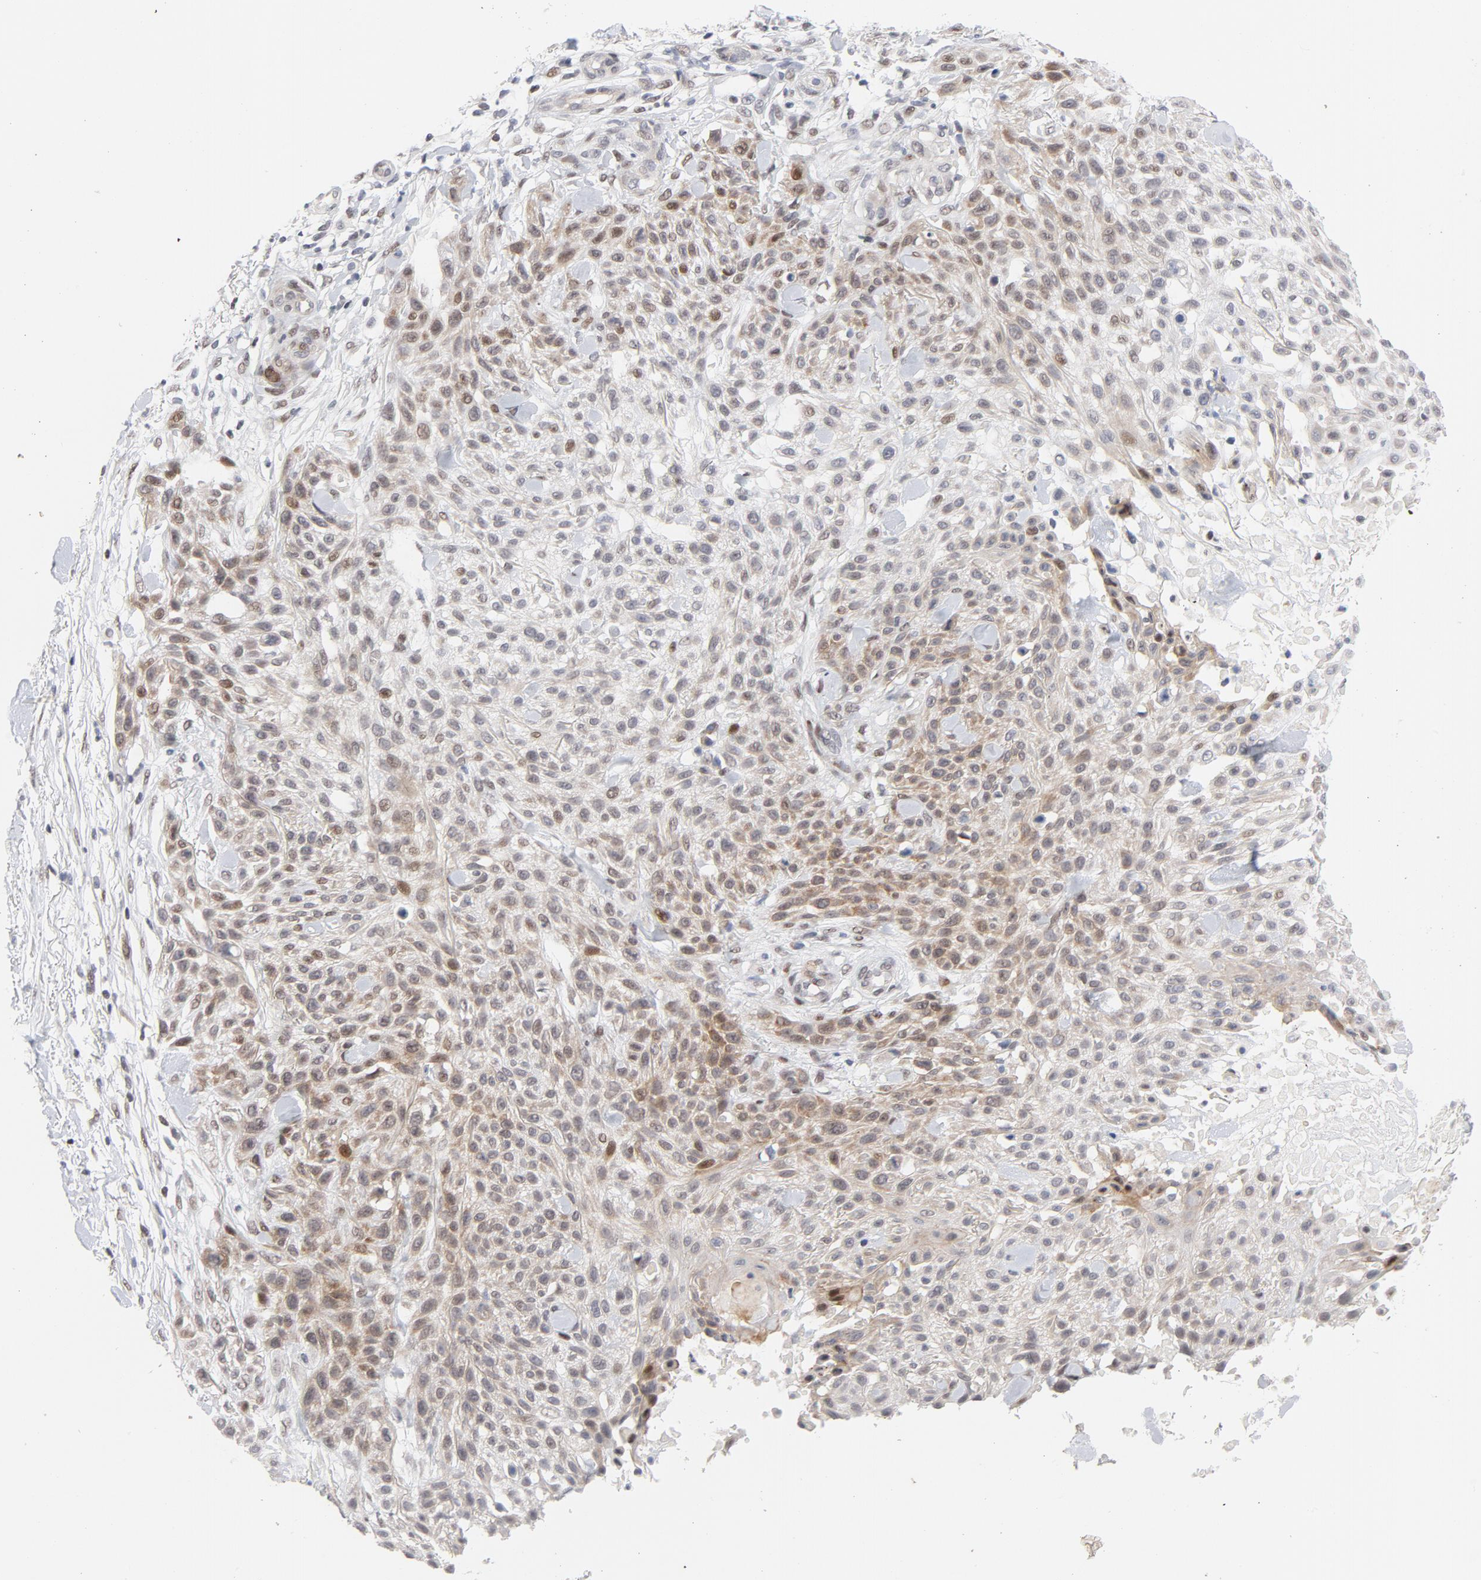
{"staining": {"intensity": "weak", "quantity": ">75%", "location": "cytoplasmic/membranous,nuclear"}, "tissue": "skin cancer", "cell_type": "Tumor cells", "image_type": "cancer", "snomed": [{"axis": "morphology", "description": "Squamous cell carcinoma, NOS"}, {"axis": "topography", "description": "Skin"}], "caption": "Immunohistochemistry micrograph of neoplastic tissue: skin squamous cell carcinoma stained using immunohistochemistry displays low levels of weak protein expression localized specifically in the cytoplasmic/membranous and nuclear of tumor cells, appearing as a cytoplasmic/membranous and nuclear brown color.", "gene": "NFIC", "patient": {"sex": "female", "age": 42}}